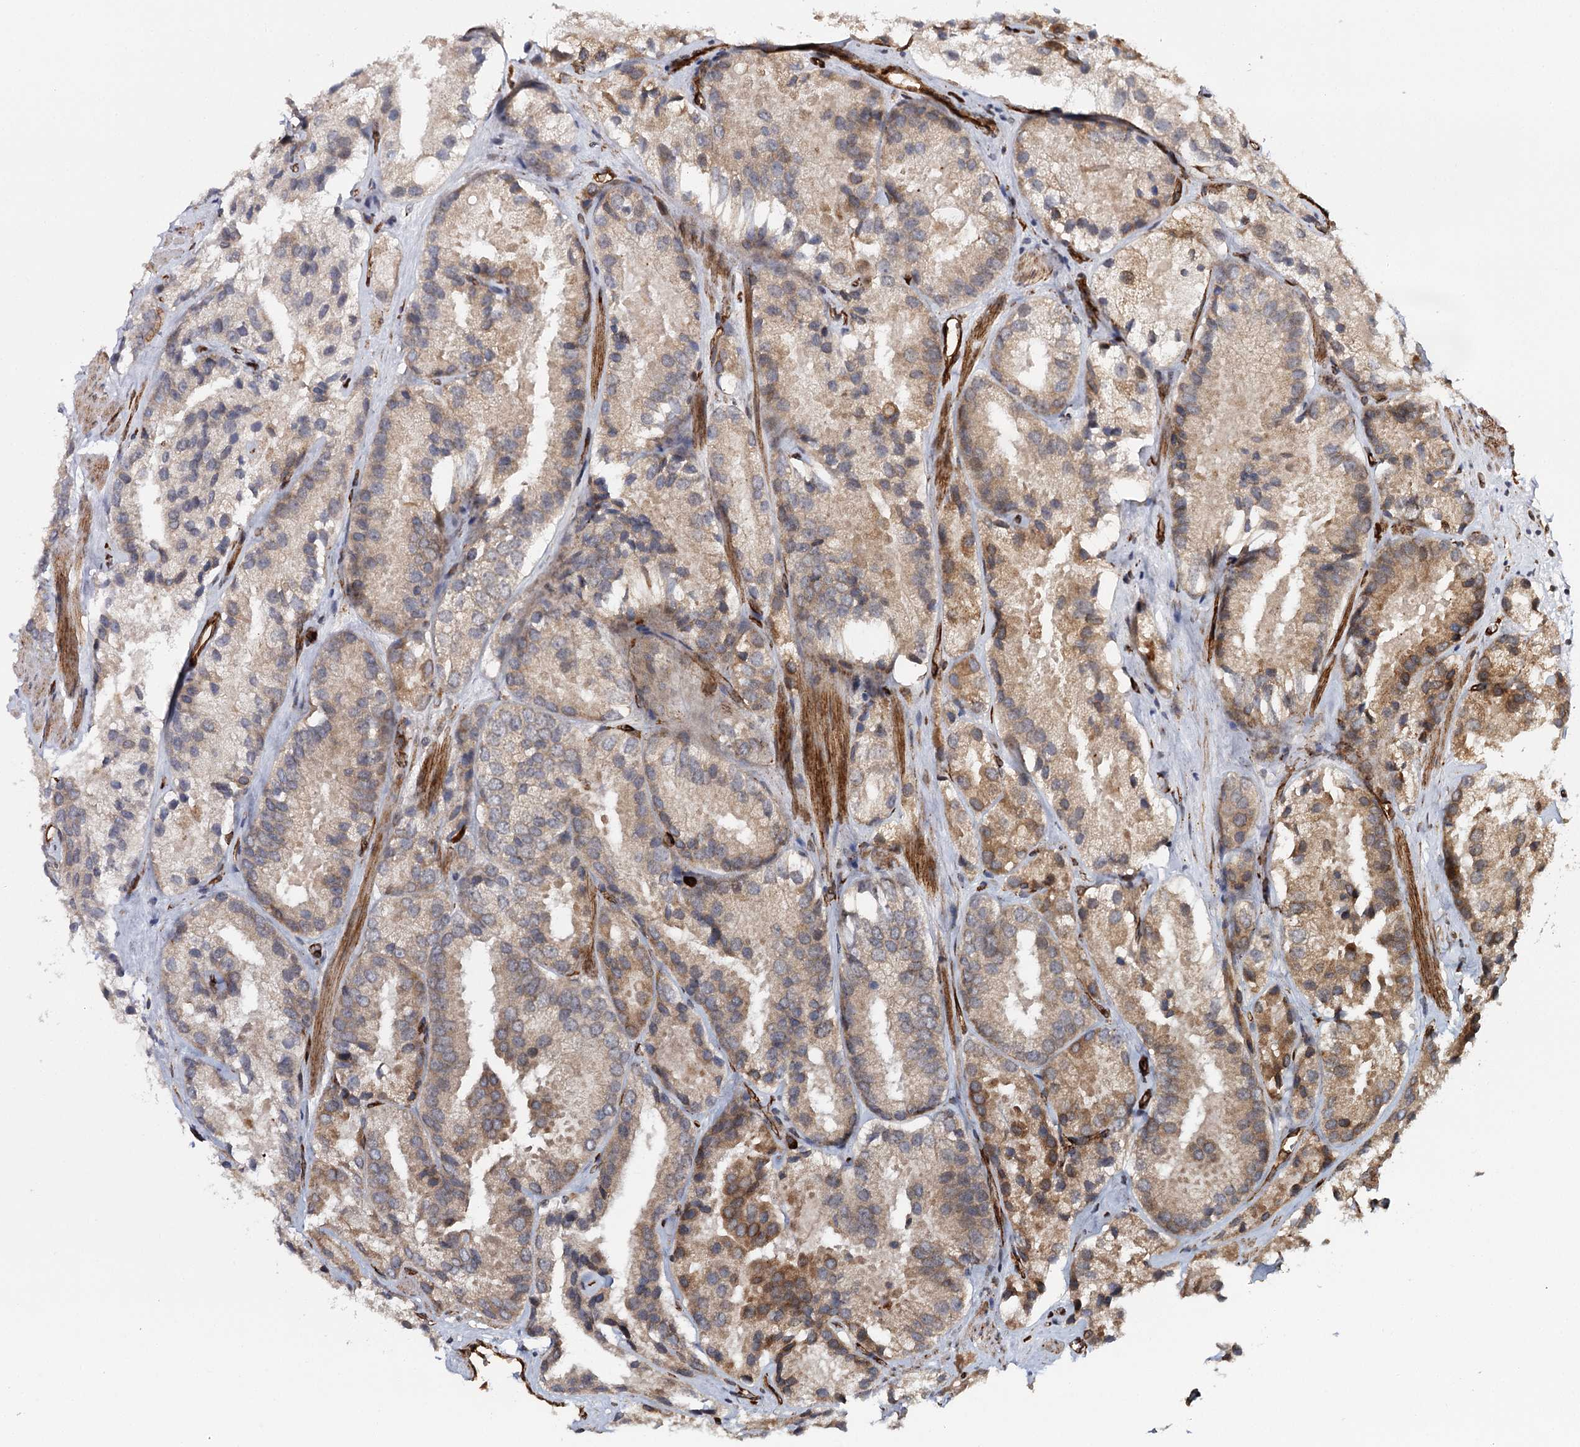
{"staining": {"intensity": "moderate", "quantity": ">75%", "location": "cytoplasmic/membranous"}, "tissue": "prostate cancer", "cell_type": "Tumor cells", "image_type": "cancer", "snomed": [{"axis": "morphology", "description": "Adenocarcinoma, High grade"}, {"axis": "topography", "description": "Prostate"}], "caption": "Immunohistochemistry (IHC) histopathology image of neoplastic tissue: human prostate cancer stained using IHC shows medium levels of moderate protein expression localized specifically in the cytoplasmic/membranous of tumor cells, appearing as a cytoplasmic/membranous brown color.", "gene": "MKNK1", "patient": {"sex": "male", "age": 66}}